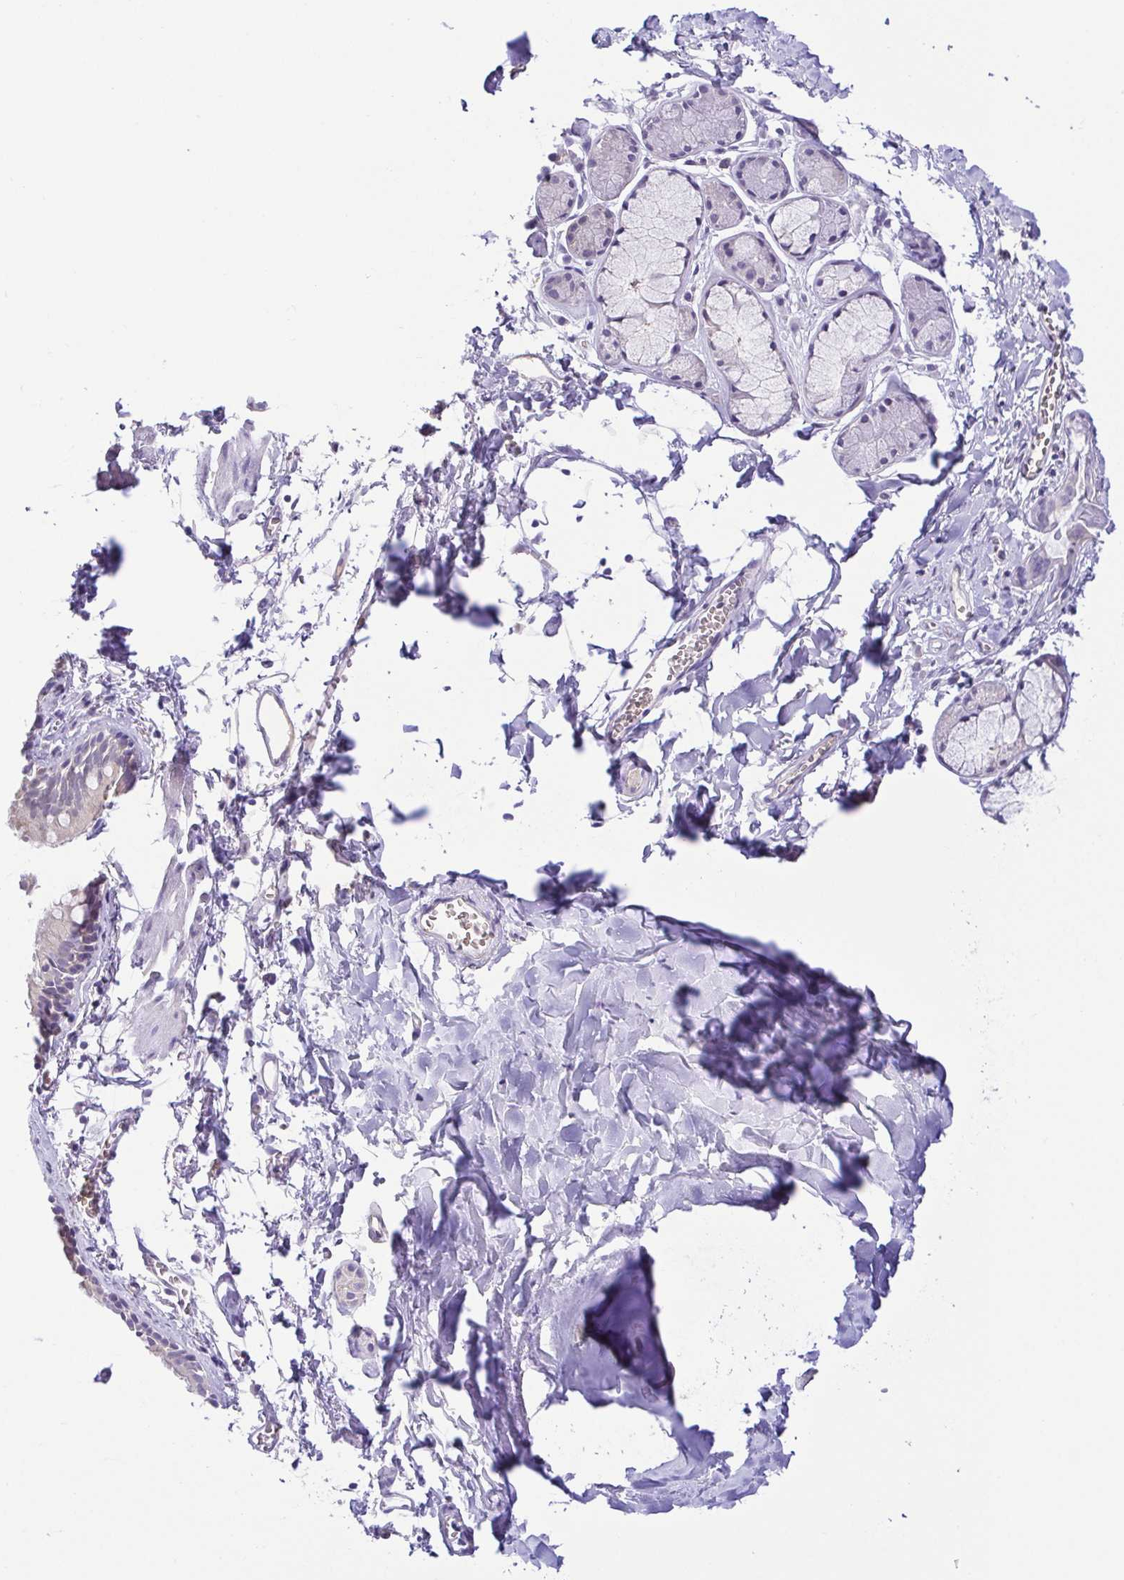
{"staining": {"intensity": "negative", "quantity": "none", "location": "none"}, "tissue": "bronchus", "cell_type": "Respiratory epithelial cells", "image_type": "normal", "snomed": [{"axis": "morphology", "description": "Normal tissue, NOS"}, {"axis": "topography", "description": "Cartilage tissue"}, {"axis": "topography", "description": "Bronchus"}], "caption": "The IHC histopathology image has no significant expression in respiratory epithelial cells of bronchus. Brightfield microscopy of immunohistochemistry (IHC) stained with DAB (3,3'-diaminobenzidine) (brown) and hematoxylin (blue), captured at high magnification.", "gene": "EPB42", "patient": {"sex": "female", "age": 59}}